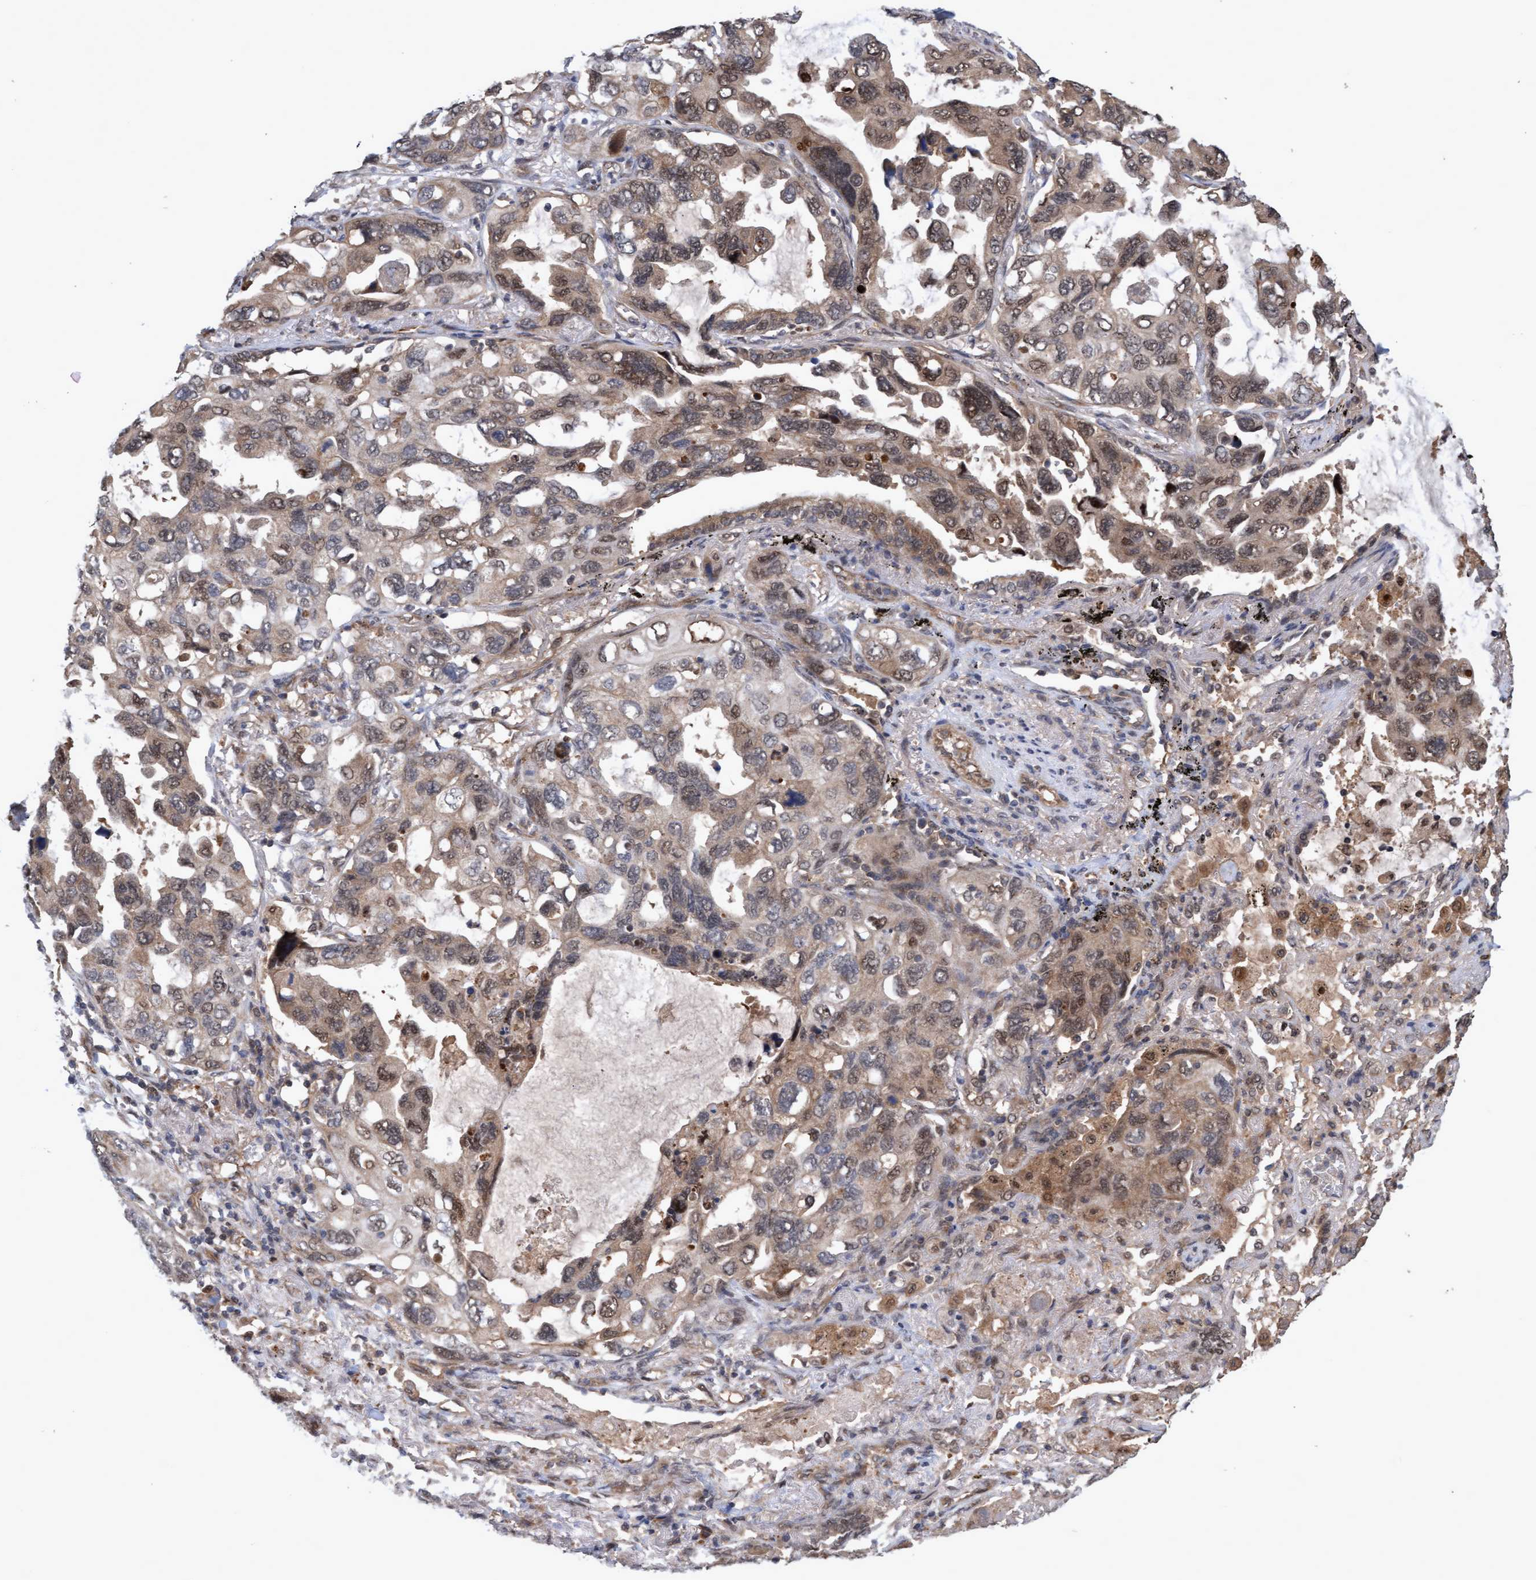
{"staining": {"intensity": "weak", "quantity": ">75%", "location": "cytoplasmic/membranous,nuclear"}, "tissue": "lung cancer", "cell_type": "Tumor cells", "image_type": "cancer", "snomed": [{"axis": "morphology", "description": "Squamous cell carcinoma, NOS"}, {"axis": "topography", "description": "Lung"}], "caption": "Immunohistochemistry (IHC) of human squamous cell carcinoma (lung) reveals low levels of weak cytoplasmic/membranous and nuclear staining in about >75% of tumor cells. (DAB (3,3'-diaminobenzidine) = brown stain, brightfield microscopy at high magnification).", "gene": "PSMB6", "patient": {"sex": "female", "age": 73}}